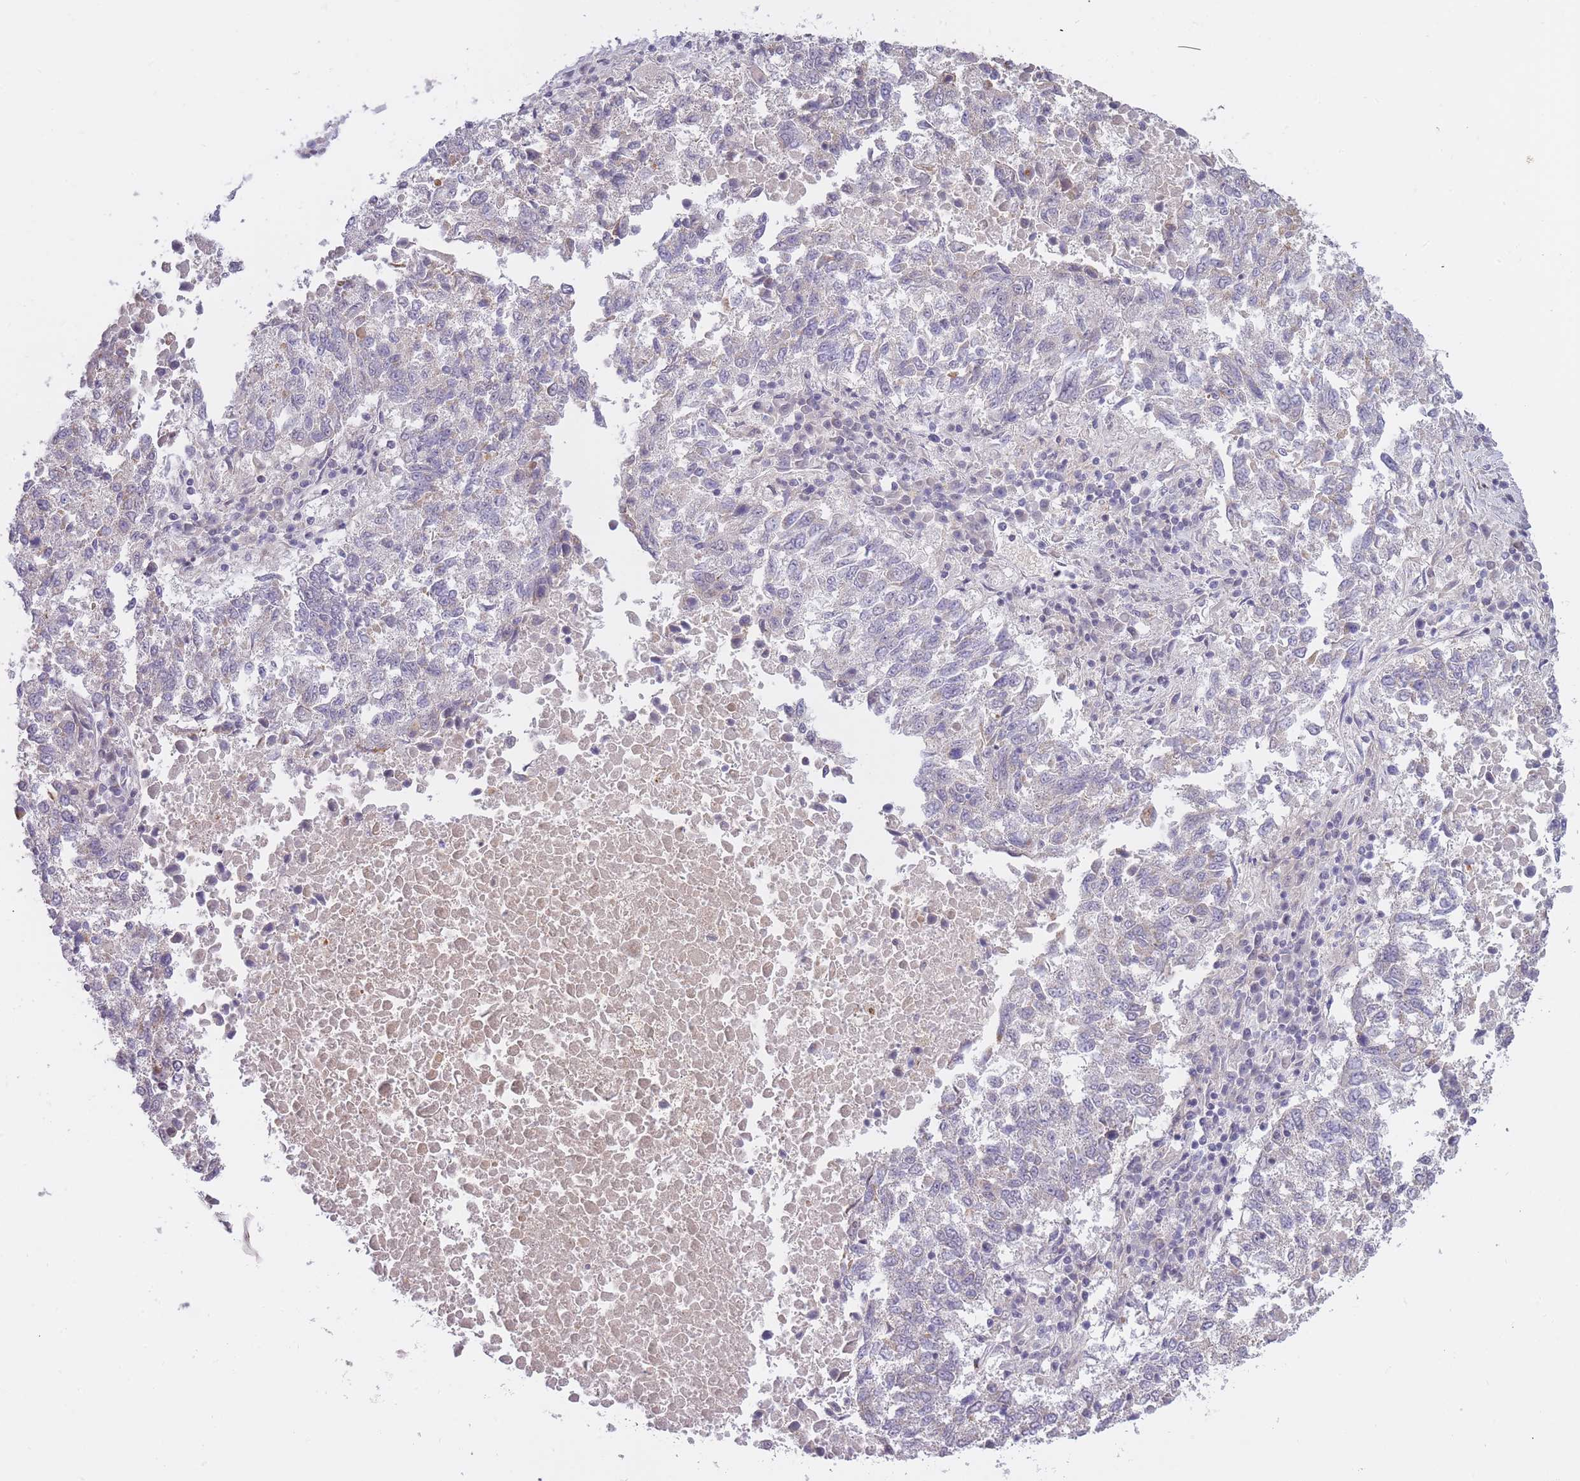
{"staining": {"intensity": "negative", "quantity": "none", "location": "none"}, "tissue": "lung cancer", "cell_type": "Tumor cells", "image_type": "cancer", "snomed": [{"axis": "morphology", "description": "Squamous cell carcinoma, NOS"}, {"axis": "topography", "description": "Lung"}], "caption": "A high-resolution photomicrograph shows immunohistochemistry (IHC) staining of lung cancer (squamous cell carcinoma), which exhibits no significant staining in tumor cells.", "gene": "GOLGA6L25", "patient": {"sex": "male", "age": 73}}